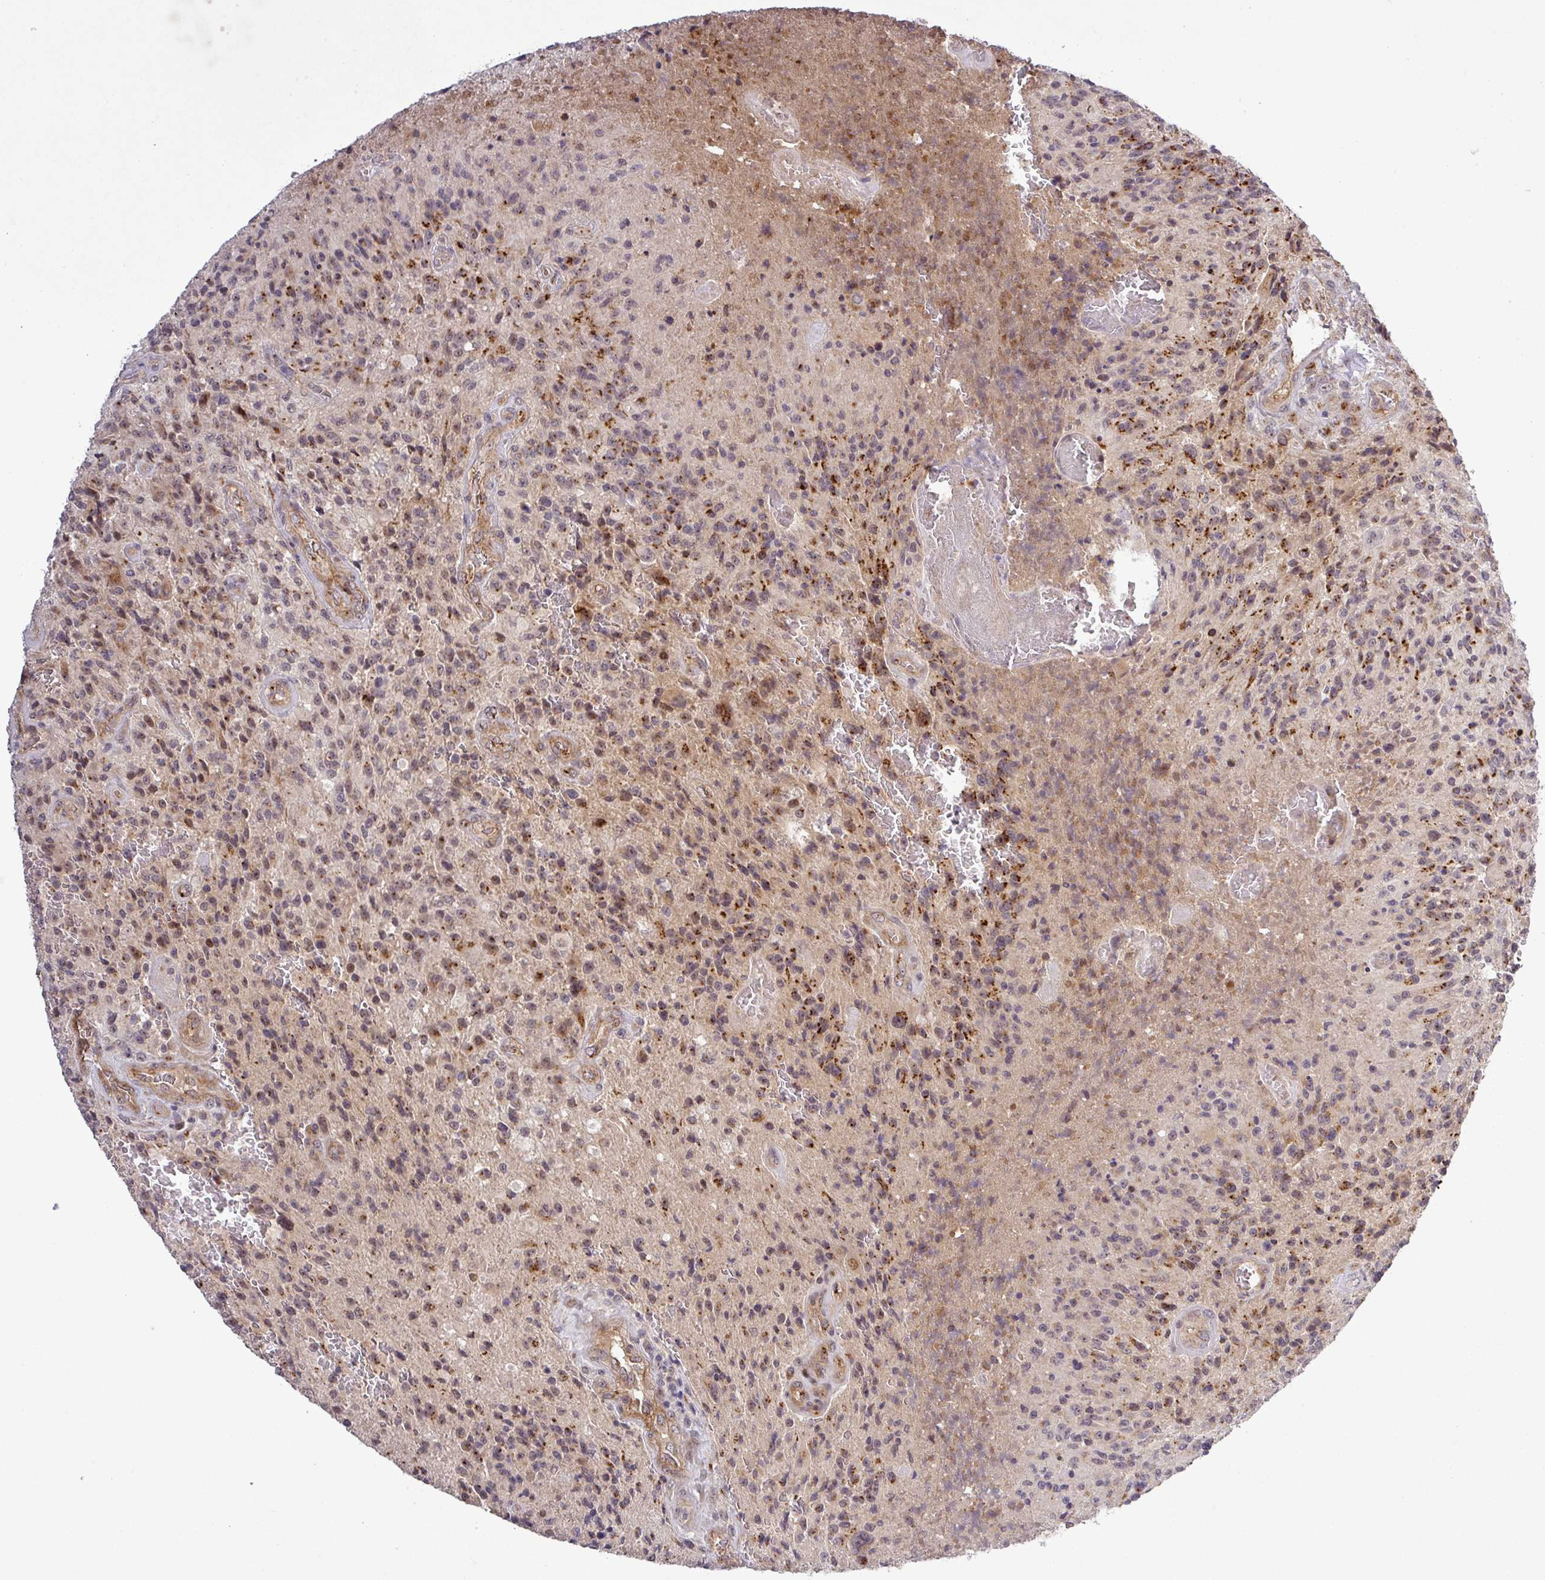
{"staining": {"intensity": "moderate", "quantity": "25%-75%", "location": "cytoplasmic/membranous"}, "tissue": "glioma", "cell_type": "Tumor cells", "image_type": "cancer", "snomed": [{"axis": "morphology", "description": "Normal tissue, NOS"}, {"axis": "morphology", "description": "Glioma, malignant, High grade"}, {"axis": "topography", "description": "Cerebral cortex"}], "caption": "Glioma stained with a brown dye demonstrates moderate cytoplasmic/membranous positive staining in approximately 25%-75% of tumor cells.", "gene": "PCDH1", "patient": {"sex": "male", "age": 56}}